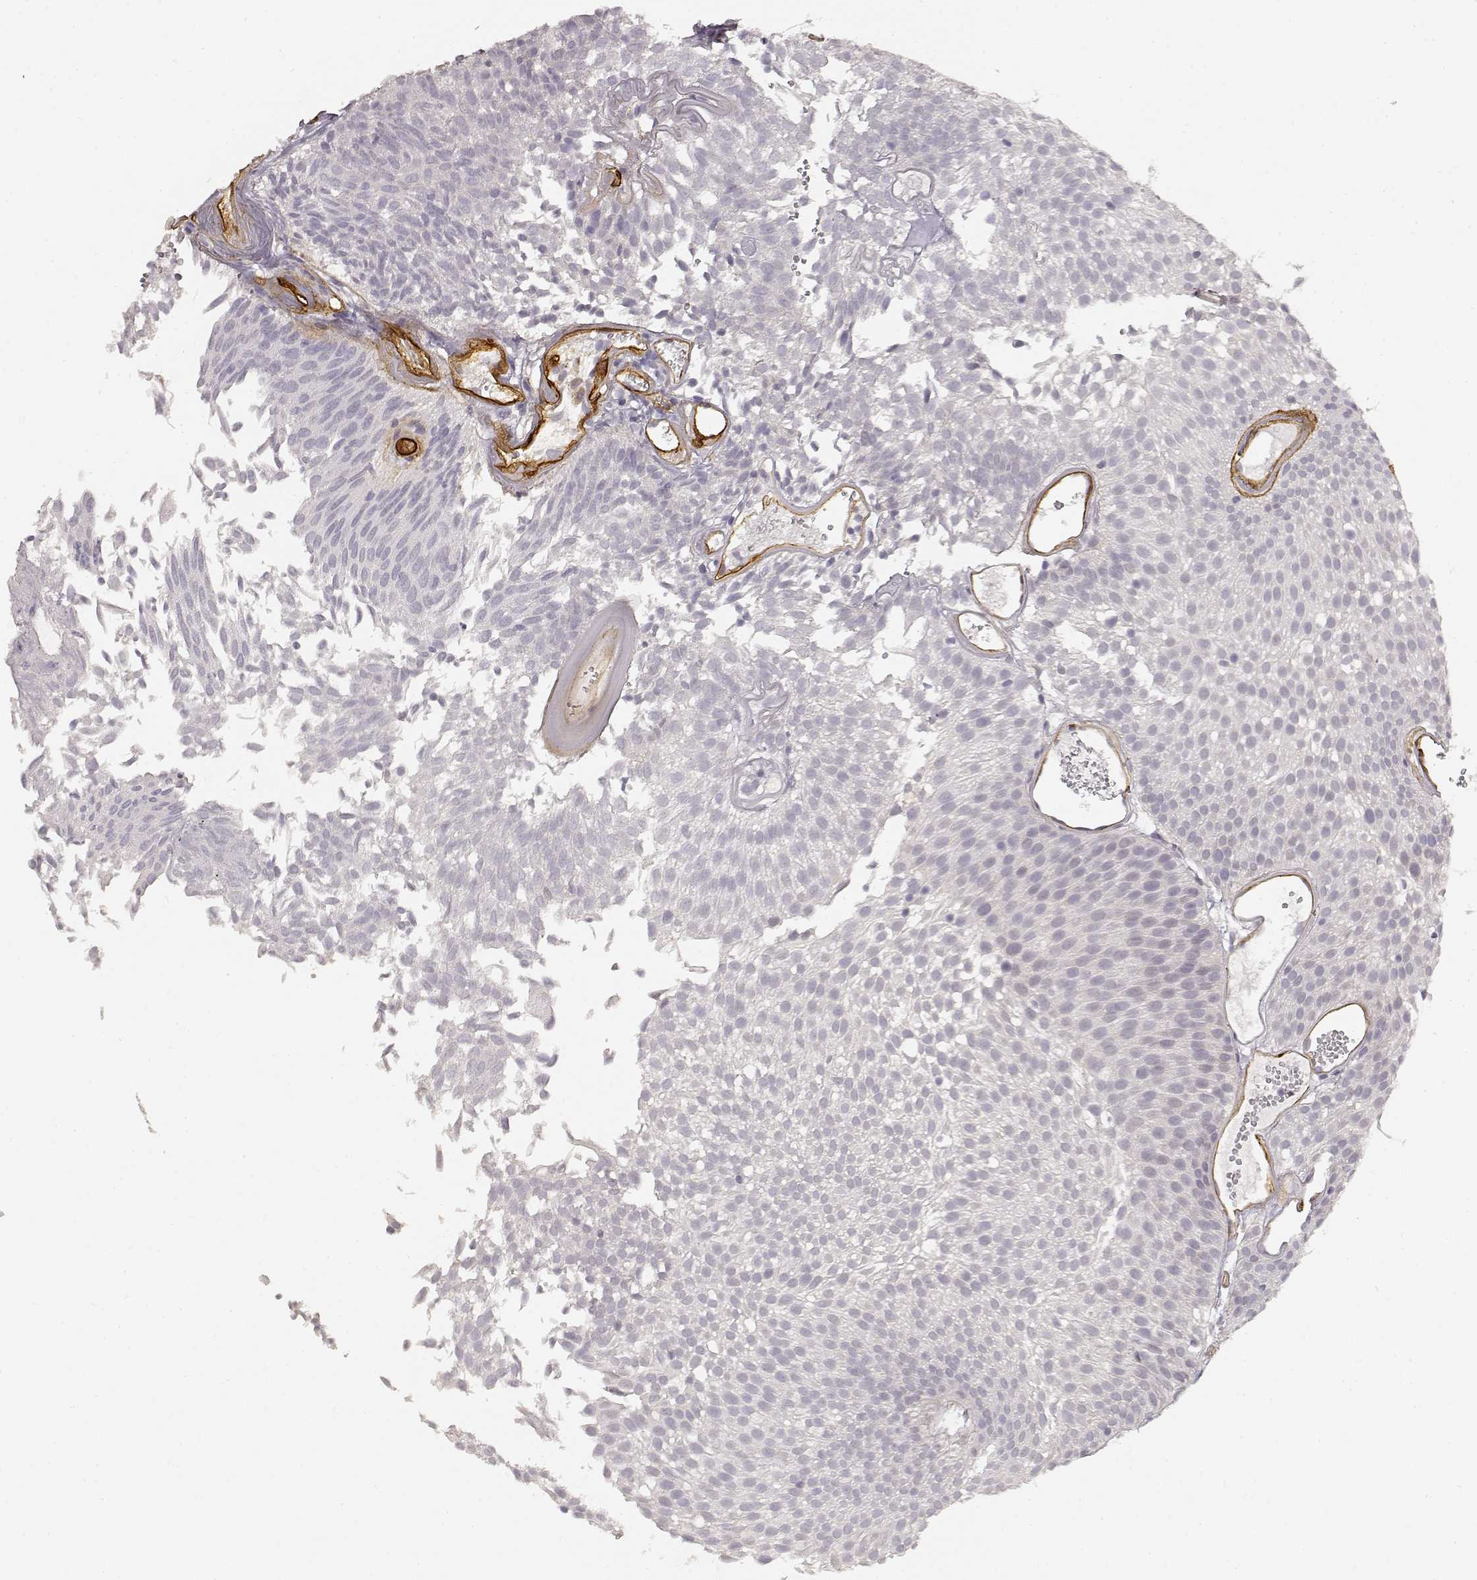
{"staining": {"intensity": "negative", "quantity": "none", "location": "none"}, "tissue": "urothelial cancer", "cell_type": "Tumor cells", "image_type": "cancer", "snomed": [{"axis": "morphology", "description": "Urothelial carcinoma, Low grade"}, {"axis": "topography", "description": "Urinary bladder"}], "caption": "Immunohistochemistry (IHC) of low-grade urothelial carcinoma shows no expression in tumor cells. (DAB immunohistochemistry visualized using brightfield microscopy, high magnification).", "gene": "LAMA4", "patient": {"sex": "male", "age": 52}}